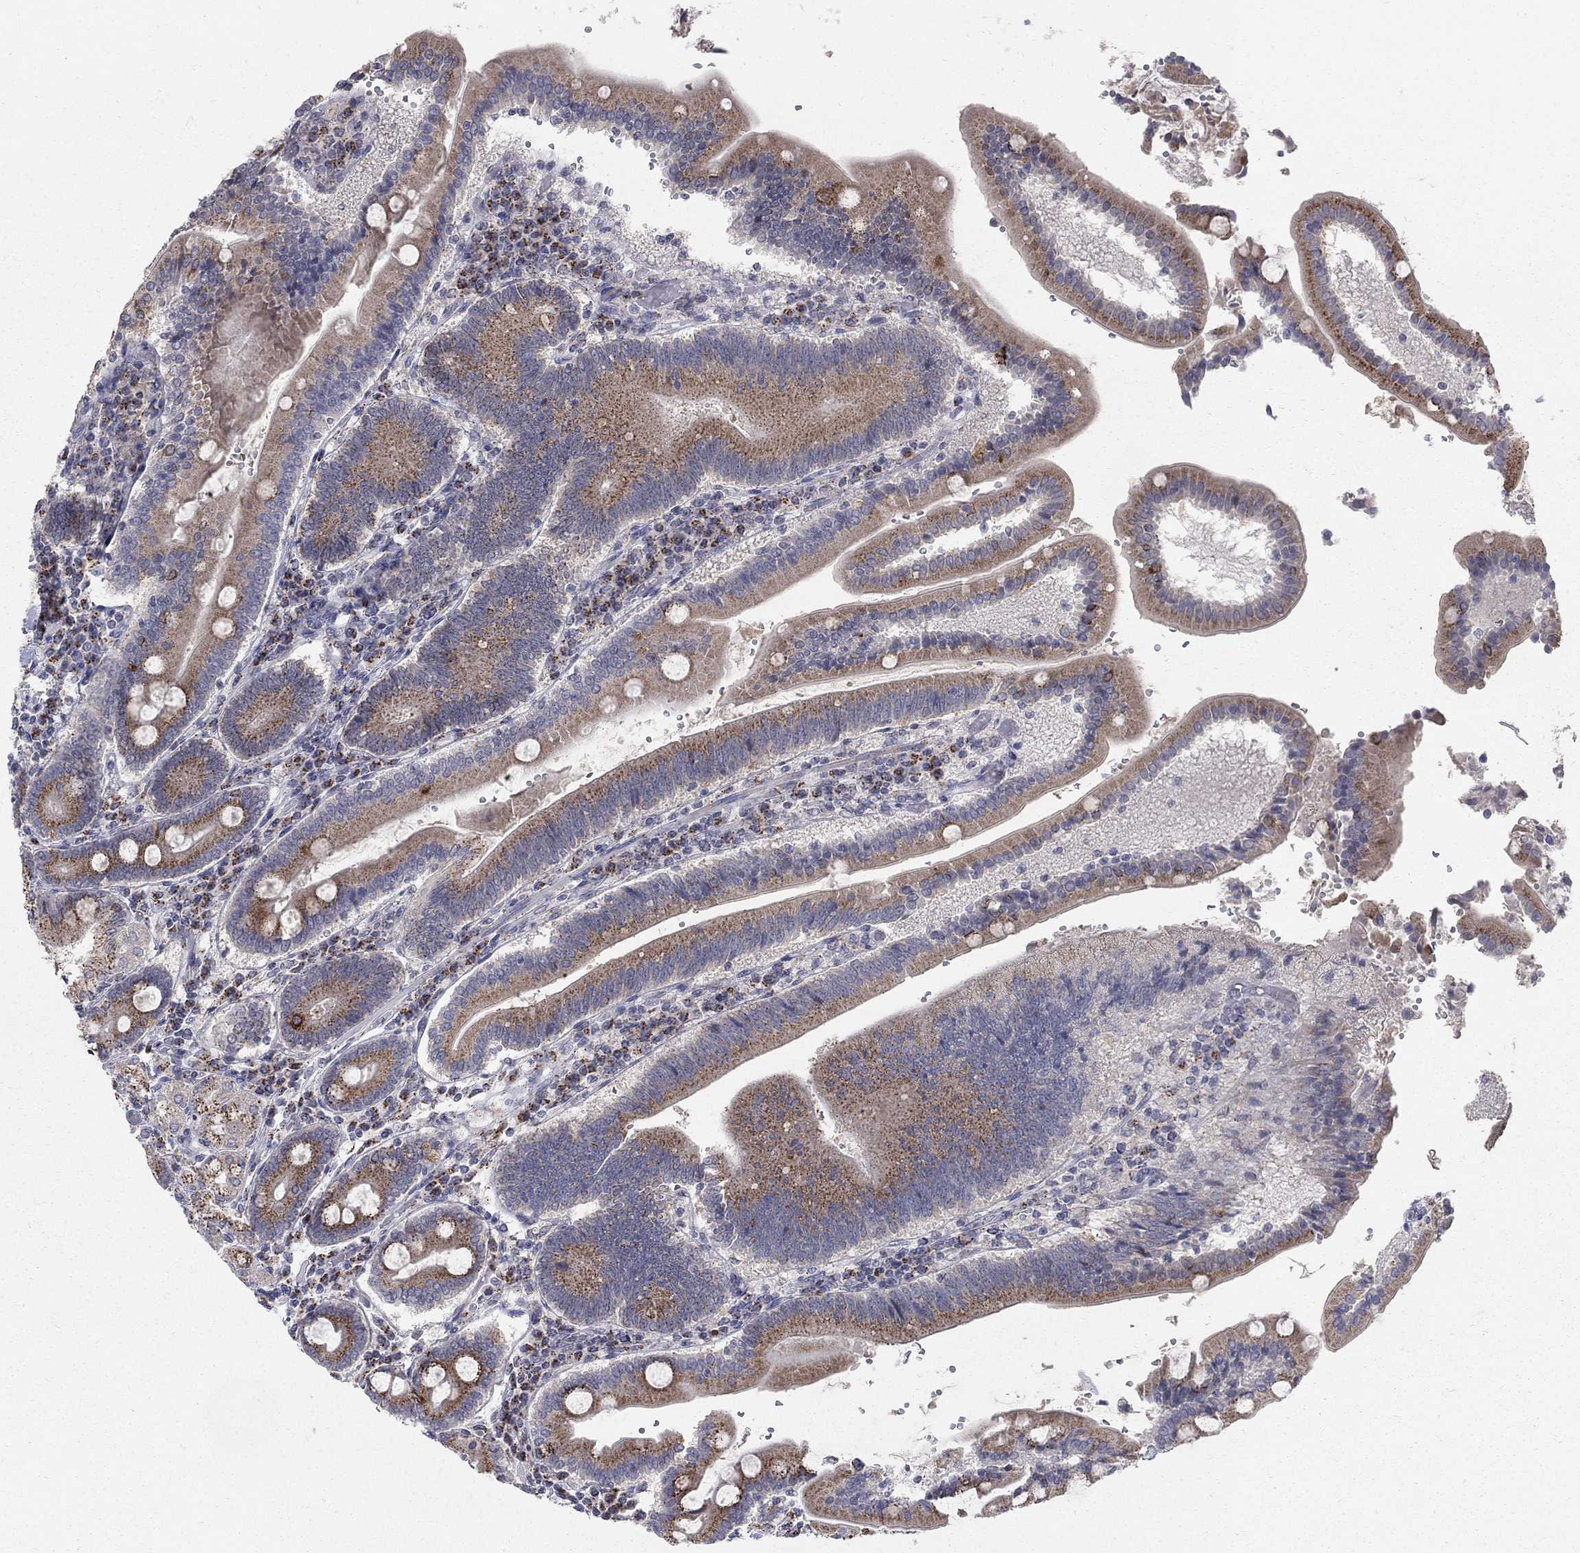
{"staining": {"intensity": "moderate", "quantity": ">75%", "location": "cytoplasmic/membranous"}, "tissue": "duodenum", "cell_type": "Glandular cells", "image_type": "normal", "snomed": [{"axis": "morphology", "description": "Normal tissue, NOS"}, {"axis": "topography", "description": "Duodenum"}], "caption": "Benign duodenum displays moderate cytoplasmic/membranous expression in approximately >75% of glandular cells (IHC, brightfield microscopy, high magnification)..", "gene": "PANK3", "patient": {"sex": "female", "age": 62}}